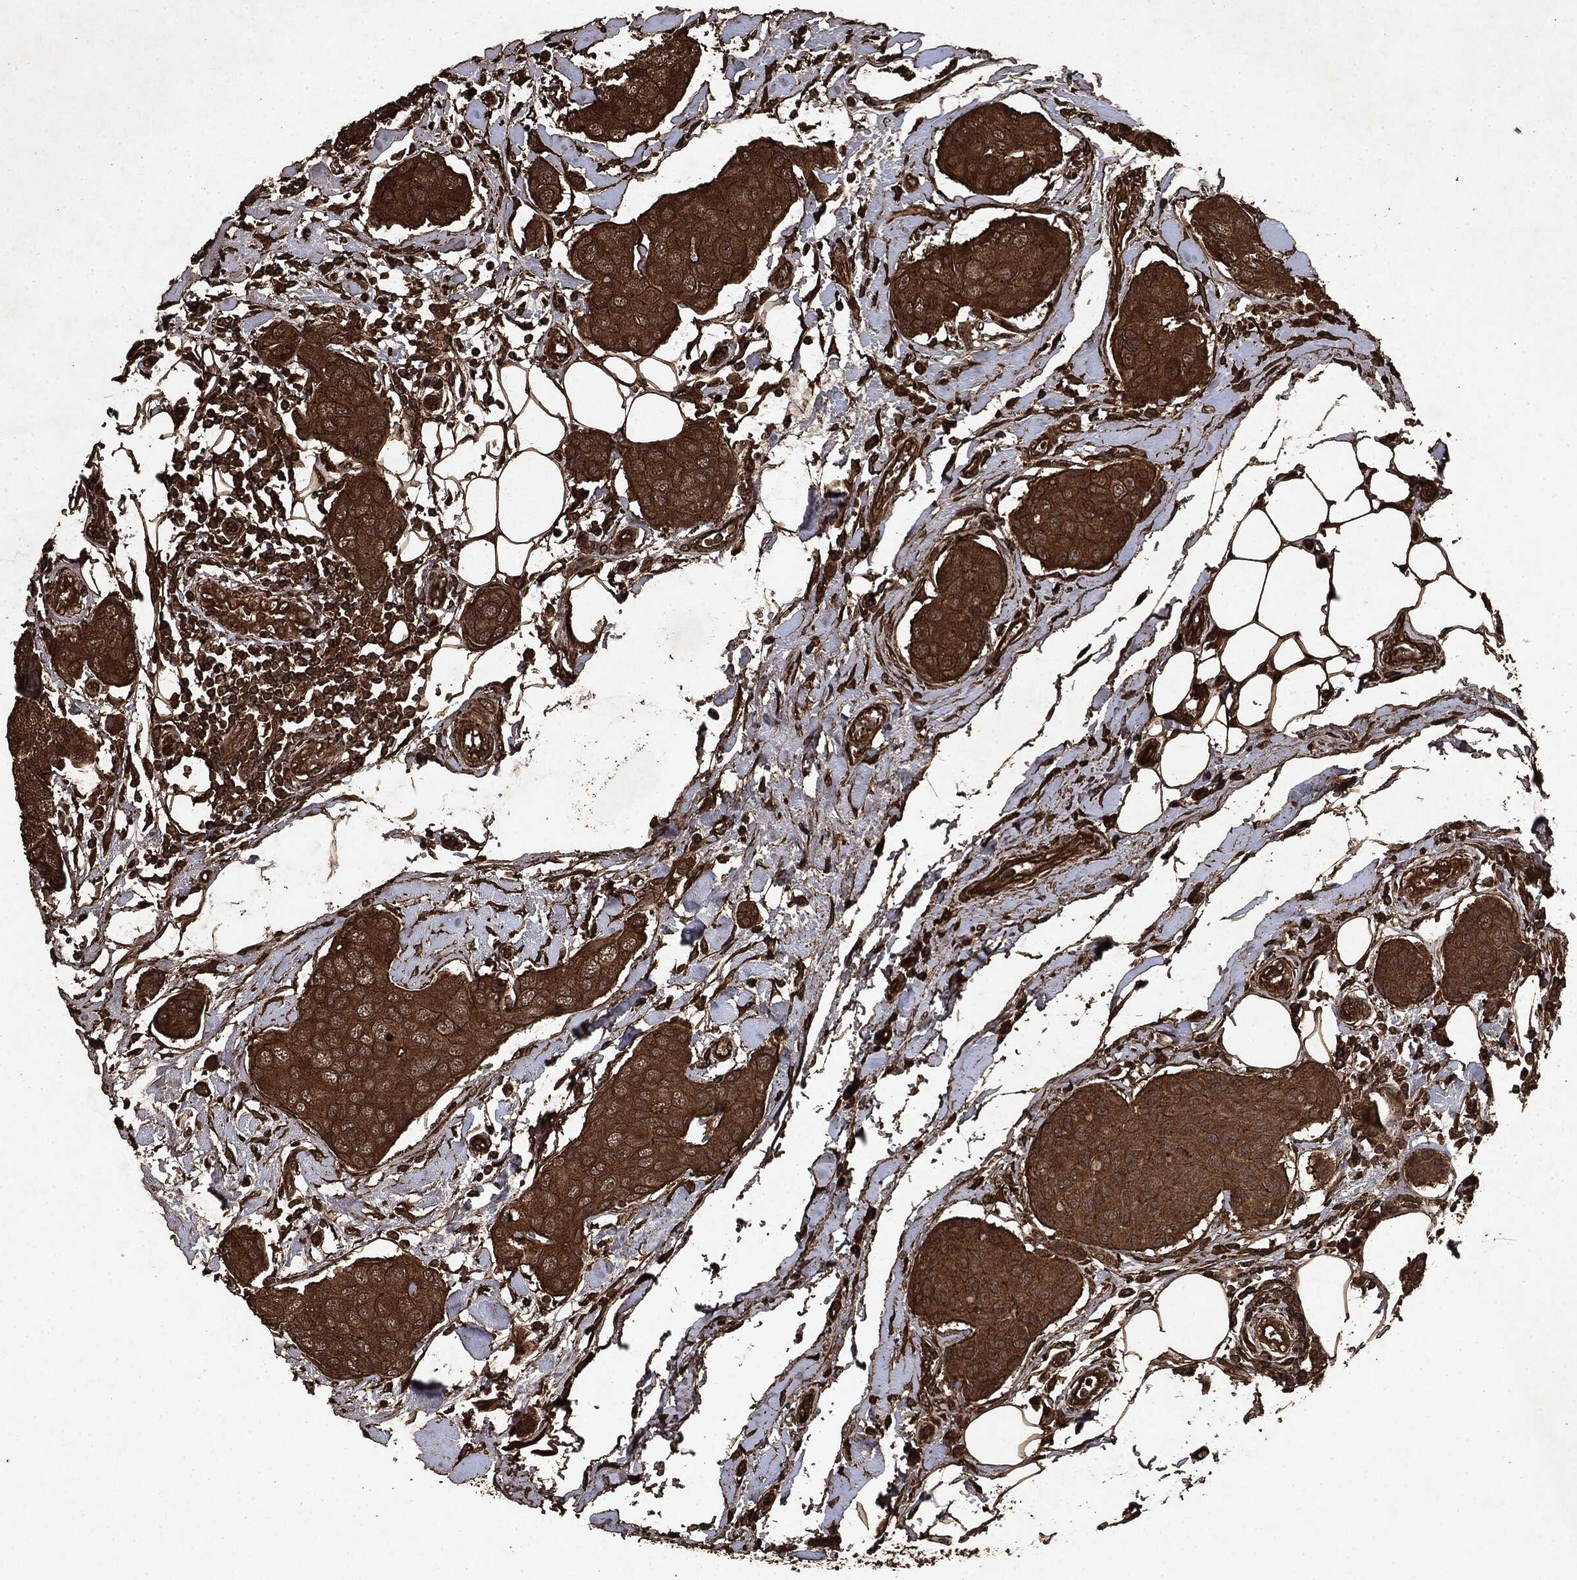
{"staining": {"intensity": "strong", "quantity": ">75%", "location": "cytoplasmic/membranous"}, "tissue": "breast cancer", "cell_type": "Tumor cells", "image_type": "cancer", "snomed": [{"axis": "morphology", "description": "Duct carcinoma"}, {"axis": "topography", "description": "Breast"}, {"axis": "topography", "description": "Lymph node"}], "caption": "Immunohistochemistry image of human breast intraductal carcinoma stained for a protein (brown), which exhibits high levels of strong cytoplasmic/membranous expression in approximately >75% of tumor cells.", "gene": "ARAF", "patient": {"sex": "female", "age": 80}}